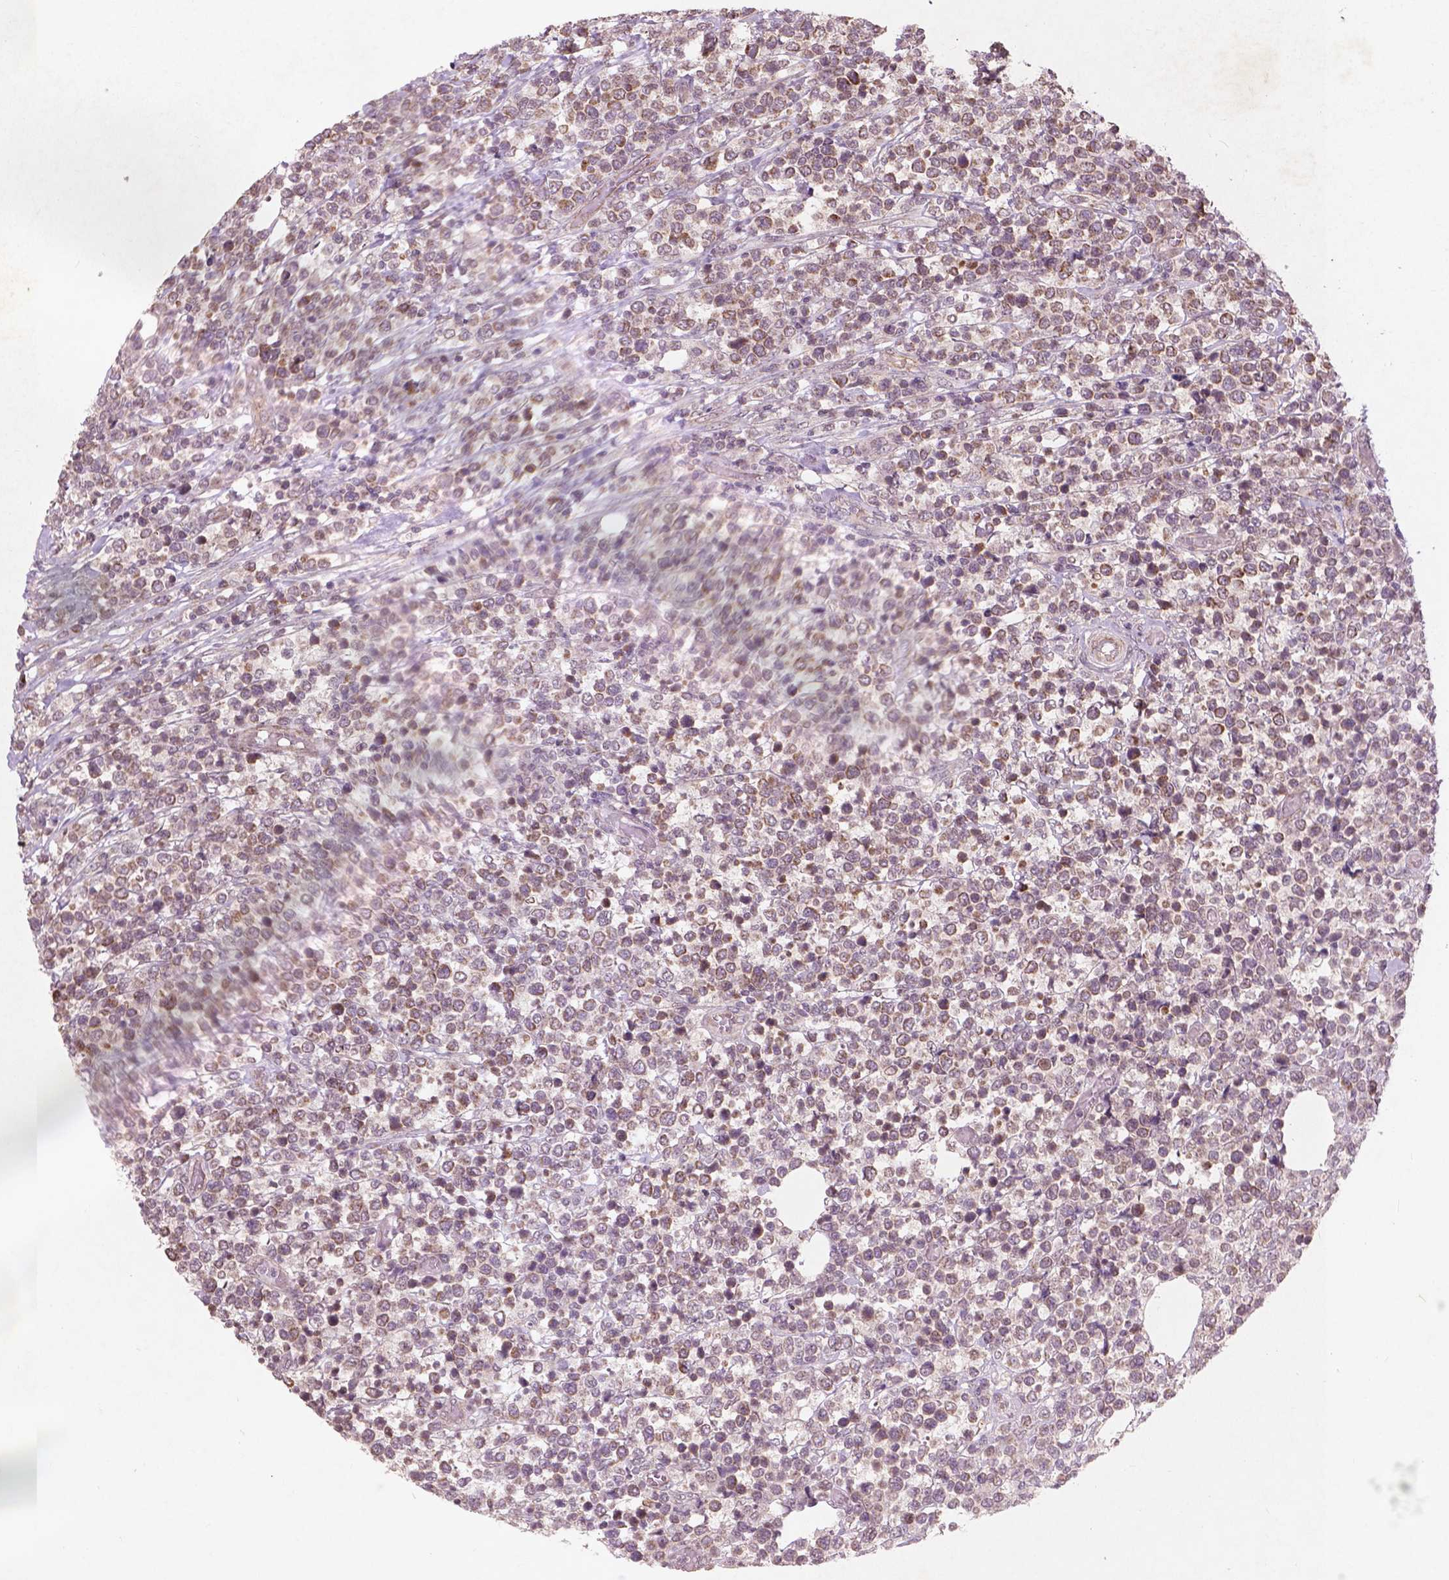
{"staining": {"intensity": "moderate", "quantity": "<25%", "location": "cytoplasmic/membranous"}, "tissue": "lymphoma", "cell_type": "Tumor cells", "image_type": "cancer", "snomed": [{"axis": "morphology", "description": "Malignant lymphoma, non-Hodgkin's type, High grade"}, {"axis": "topography", "description": "Soft tissue"}], "caption": "Immunohistochemical staining of malignant lymphoma, non-Hodgkin's type (high-grade) displays moderate cytoplasmic/membranous protein staining in about <25% of tumor cells.", "gene": "SMAD2", "patient": {"sex": "female", "age": 56}}